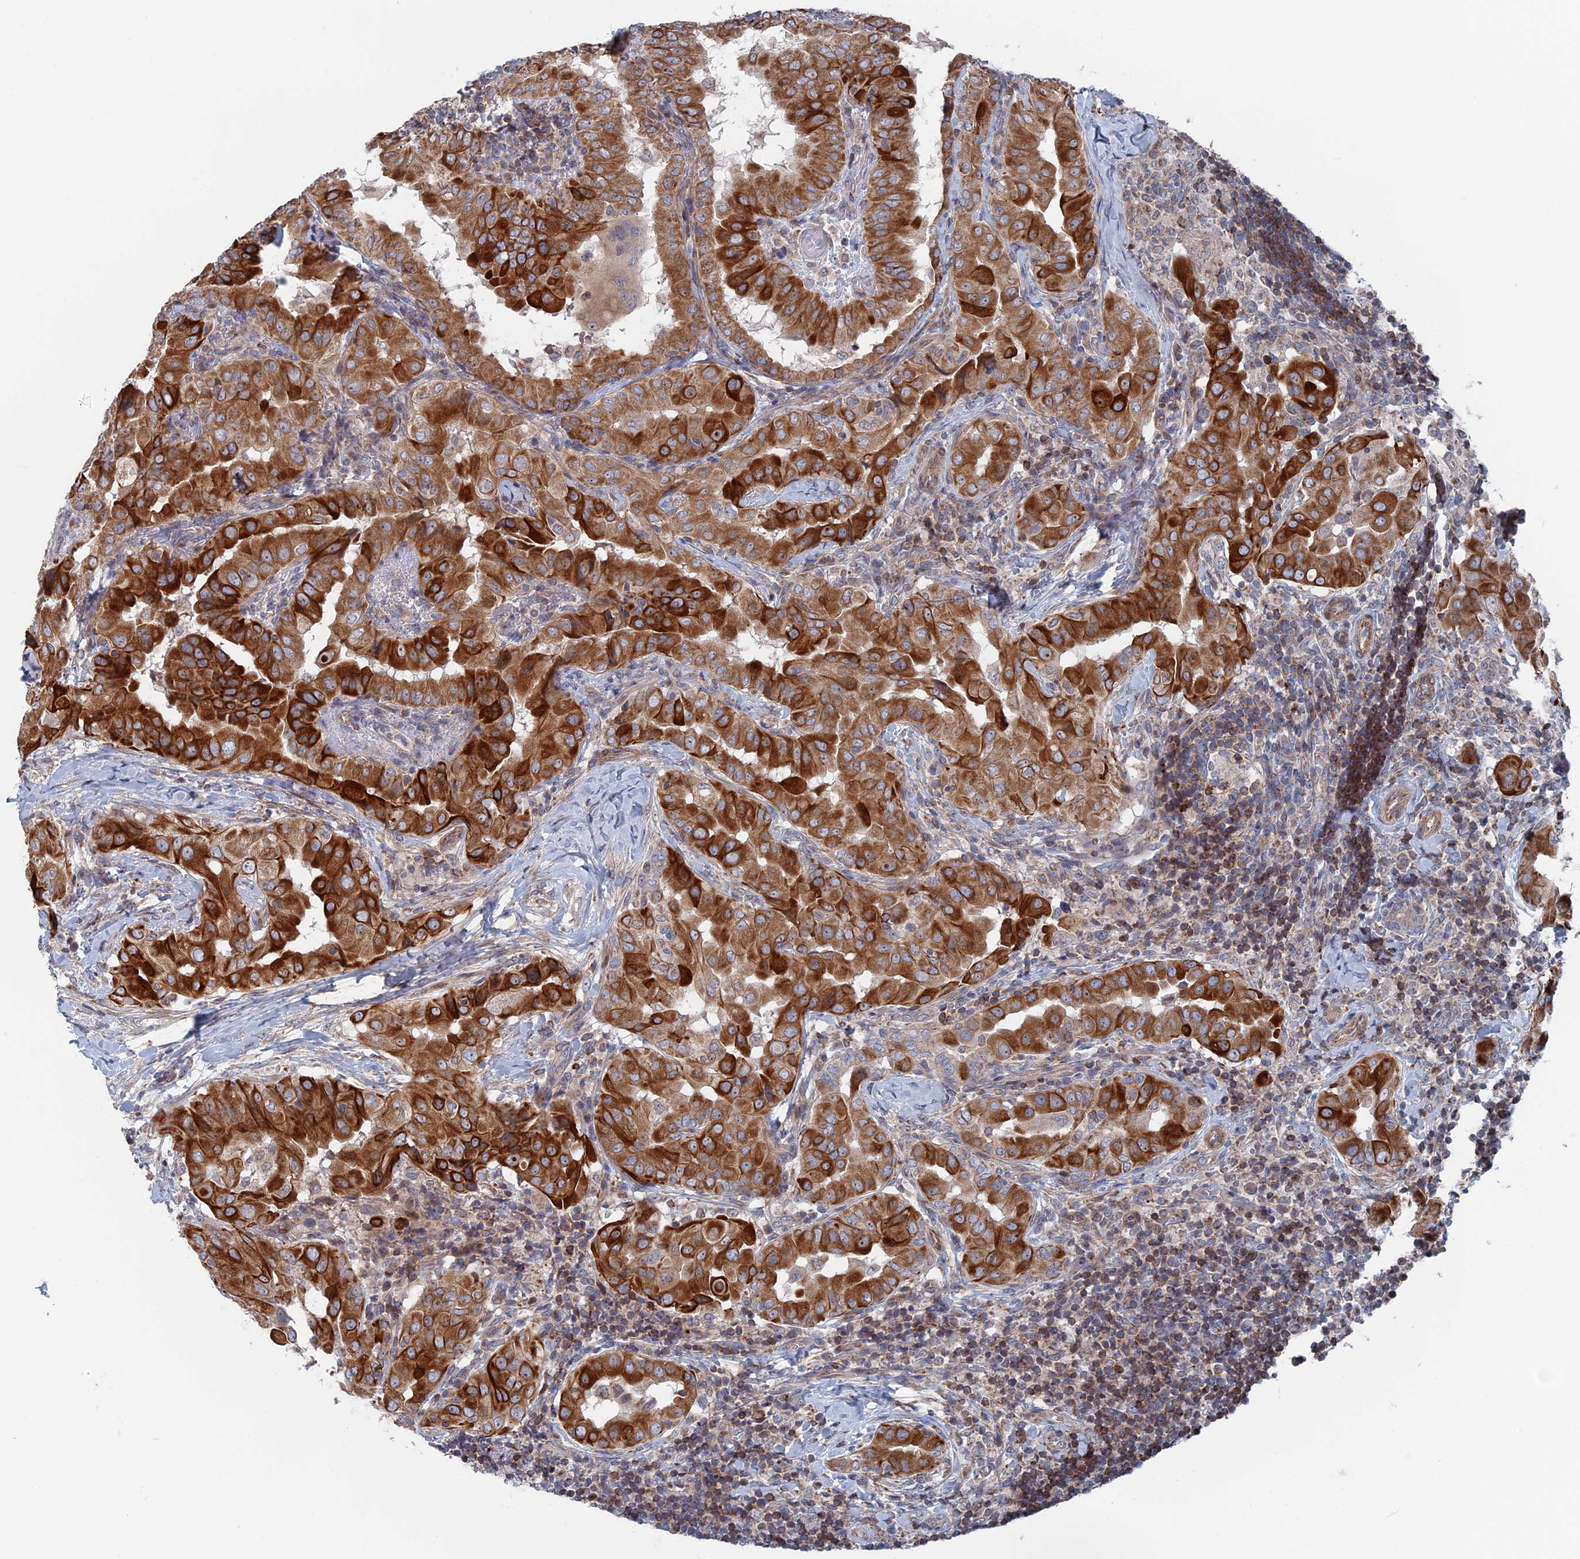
{"staining": {"intensity": "strong", "quantity": ">75%", "location": "cytoplasmic/membranous"}, "tissue": "thyroid cancer", "cell_type": "Tumor cells", "image_type": "cancer", "snomed": [{"axis": "morphology", "description": "Papillary adenocarcinoma, NOS"}, {"axis": "topography", "description": "Thyroid gland"}], "caption": "Immunohistochemistry (IHC) of thyroid papillary adenocarcinoma displays high levels of strong cytoplasmic/membranous expression in approximately >75% of tumor cells.", "gene": "IL7", "patient": {"sex": "male", "age": 33}}